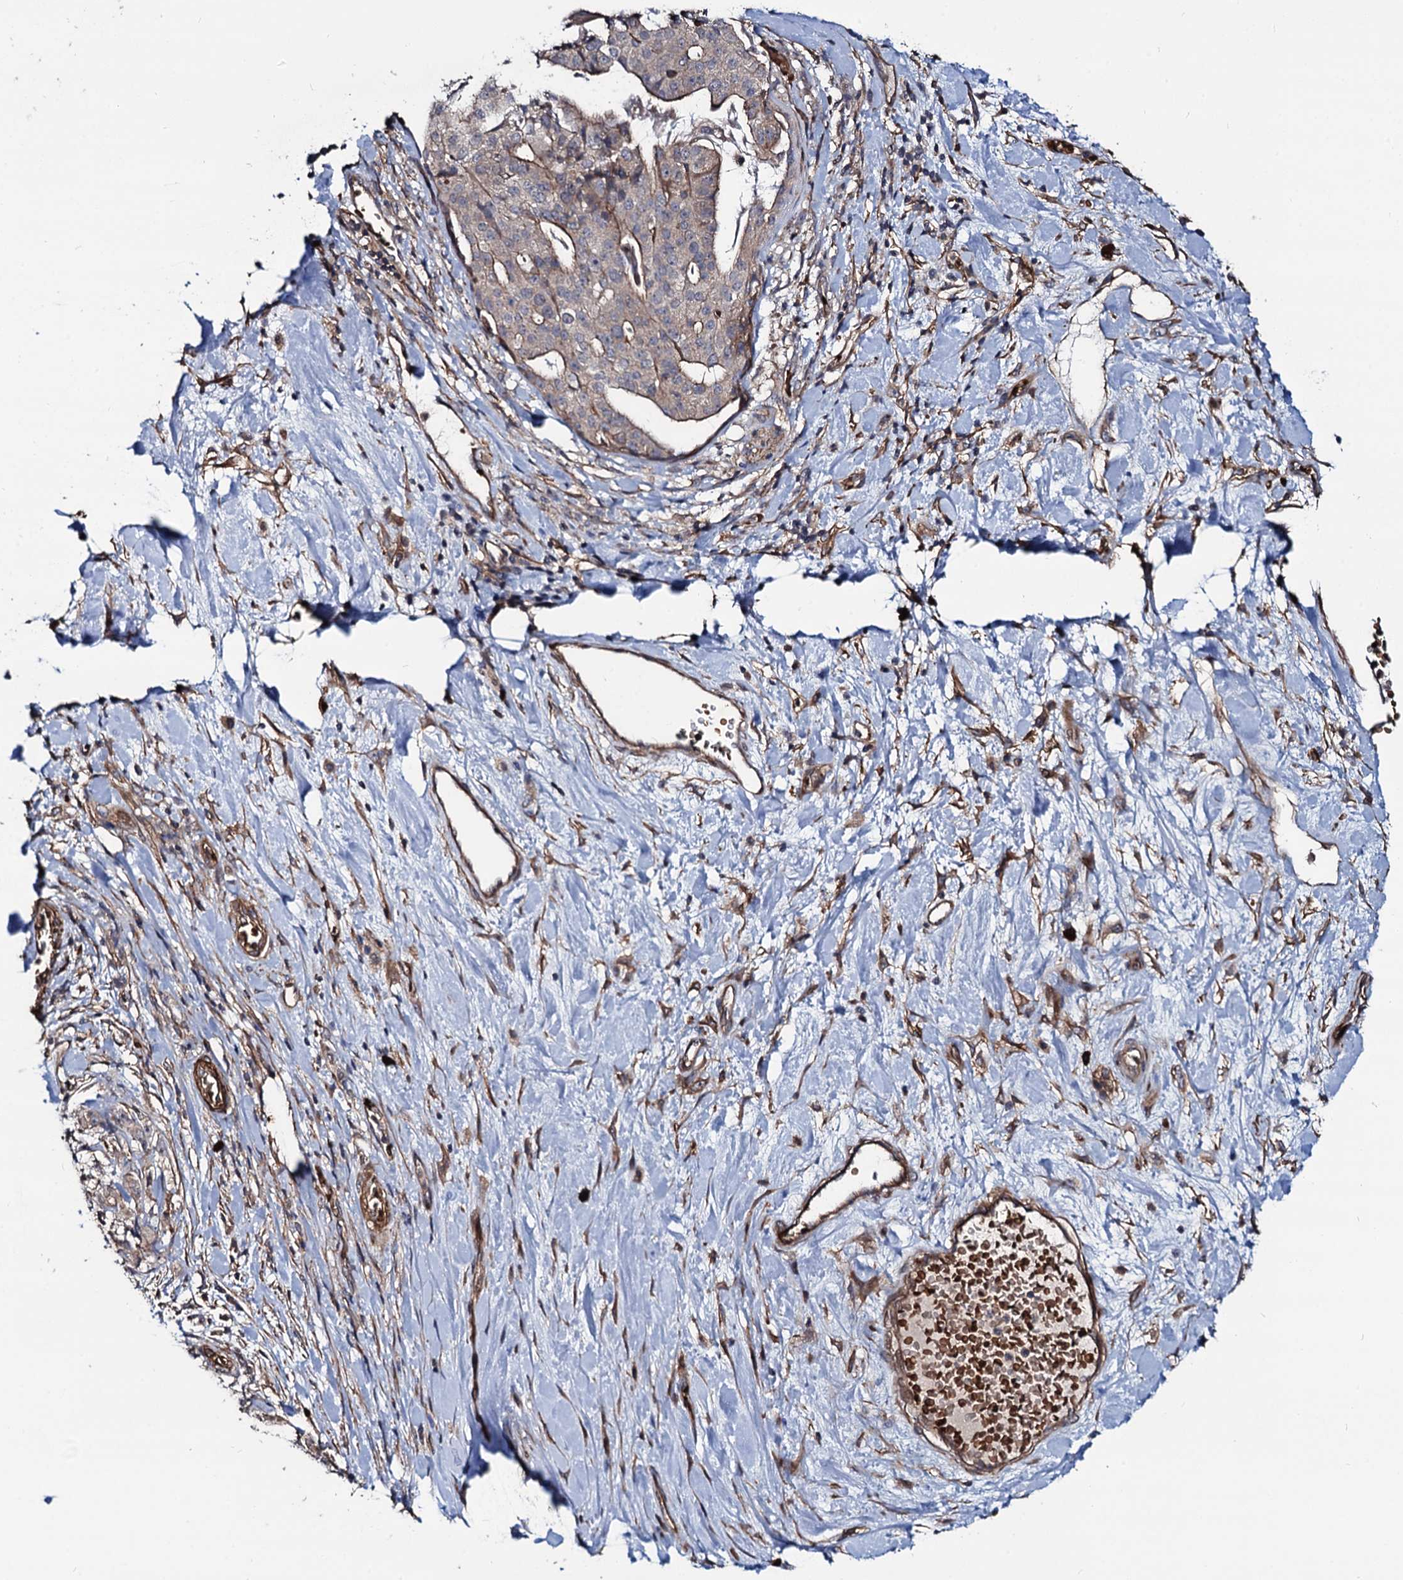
{"staining": {"intensity": "weak", "quantity": "<25%", "location": "cytoplasmic/membranous"}, "tissue": "stomach cancer", "cell_type": "Tumor cells", "image_type": "cancer", "snomed": [{"axis": "morphology", "description": "Adenocarcinoma, NOS"}, {"axis": "topography", "description": "Stomach"}], "caption": "Immunohistochemistry micrograph of neoplastic tissue: stomach cancer stained with DAB (3,3'-diaminobenzidine) demonstrates no significant protein positivity in tumor cells.", "gene": "KXD1", "patient": {"sex": "male", "age": 48}}